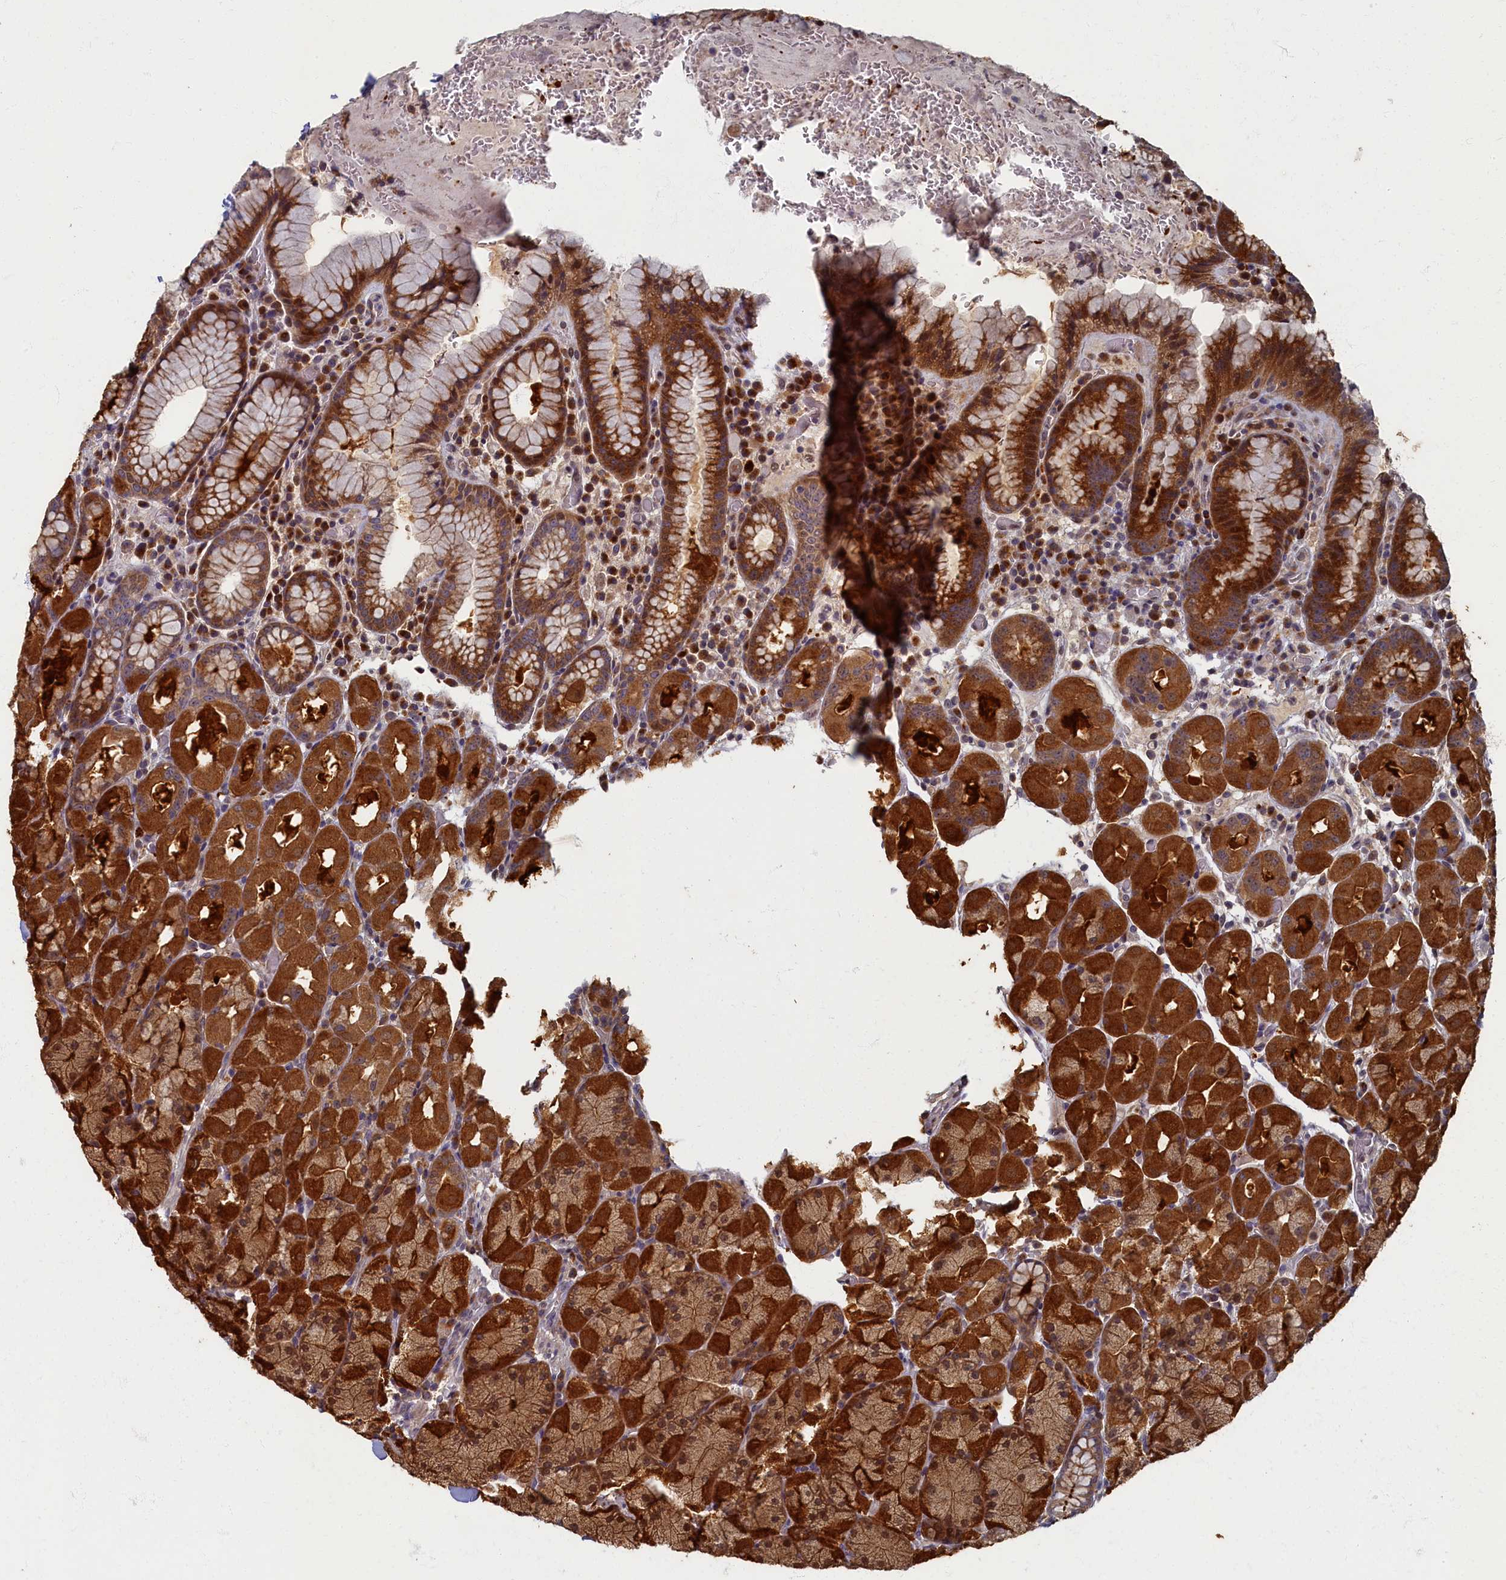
{"staining": {"intensity": "moderate", "quantity": ">75%", "location": "cytoplasmic/membranous"}, "tissue": "stomach", "cell_type": "Glandular cells", "image_type": "normal", "snomed": [{"axis": "morphology", "description": "Normal tissue, NOS"}, {"axis": "topography", "description": "Stomach, upper"}, {"axis": "topography", "description": "Stomach, lower"}], "caption": "Immunohistochemical staining of benign human stomach displays >75% levels of moderate cytoplasmic/membranous protein positivity in approximately >75% of glandular cells. Using DAB (3,3'-diaminobenzidine) (brown) and hematoxylin (blue) stains, captured at high magnification using brightfield microscopy.", "gene": "HUNK", "patient": {"sex": "male", "age": 80}}